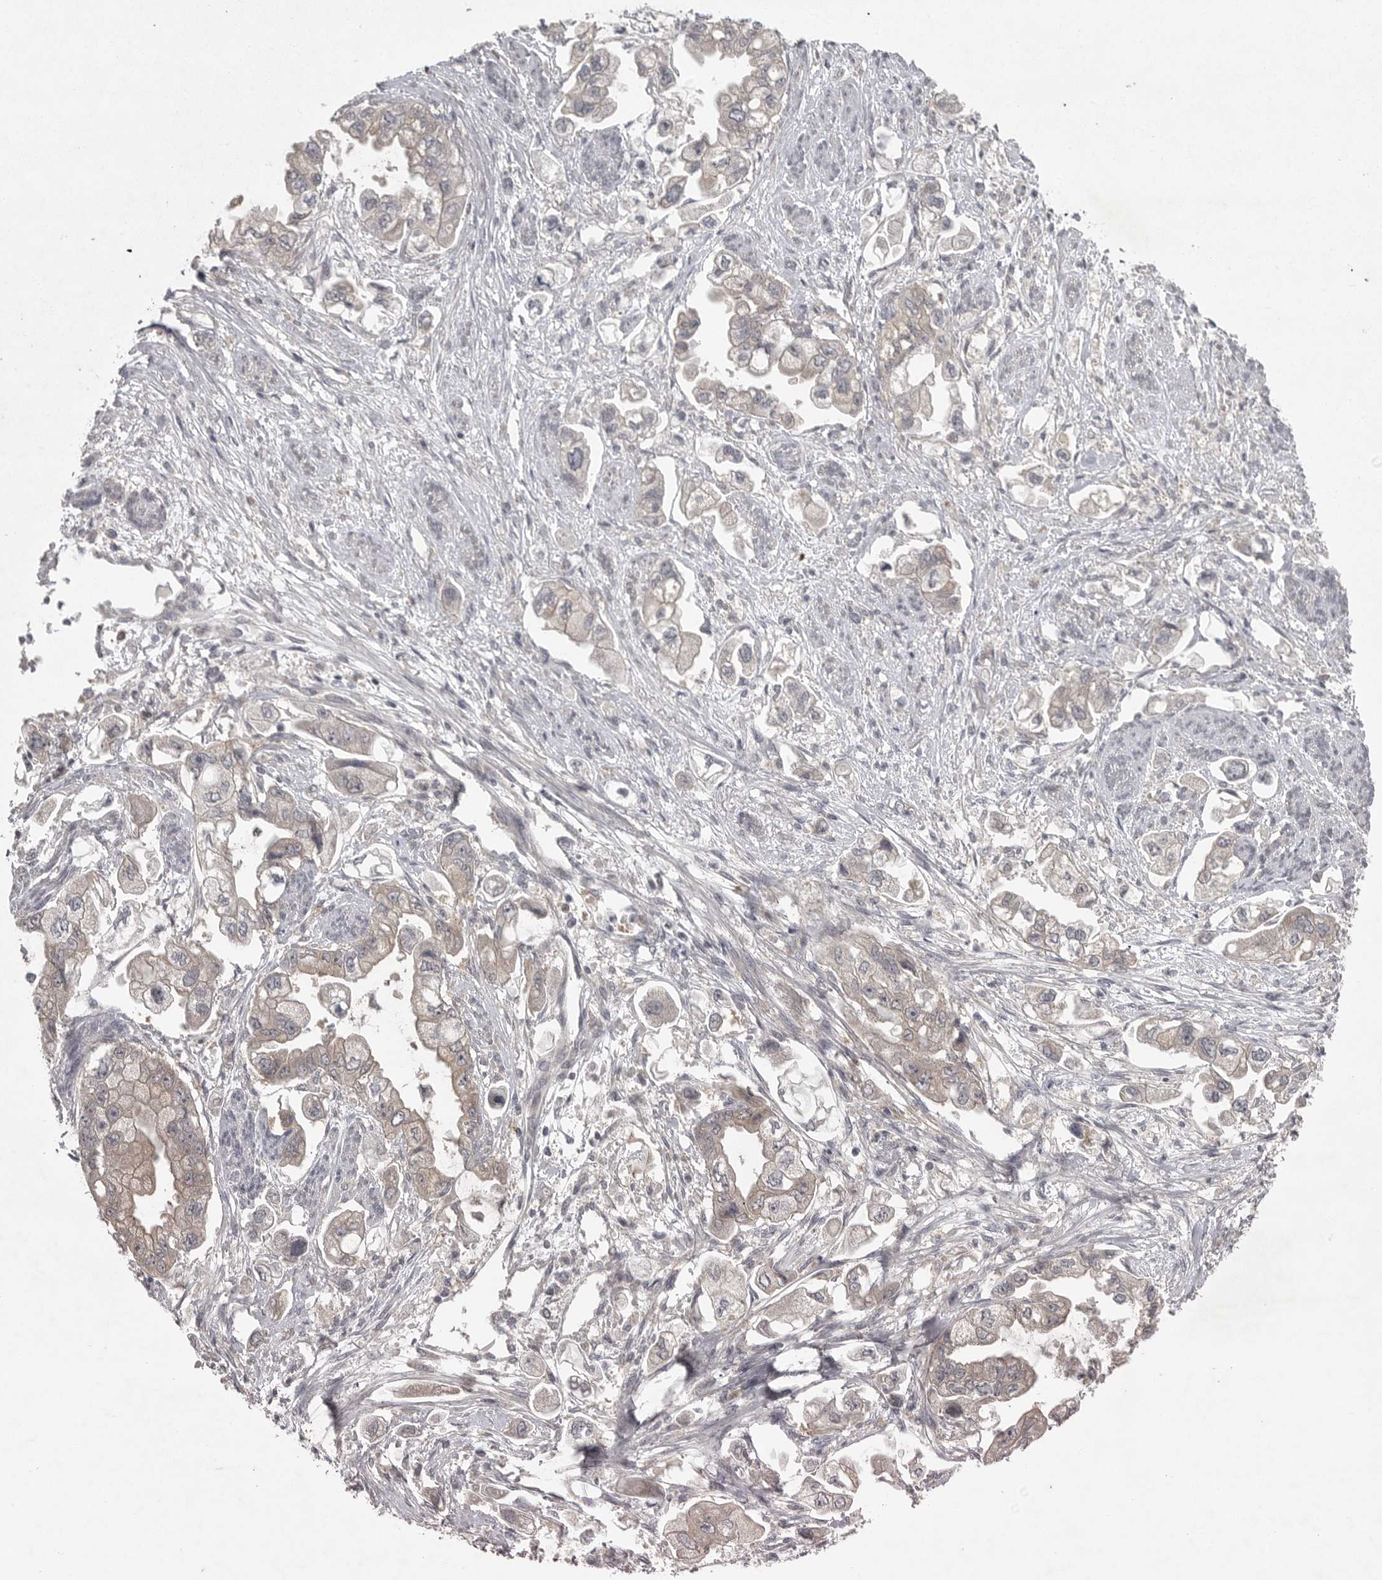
{"staining": {"intensity": "weak", "quantity": "<25%", "location": "cytoplasmic/membranous"}, "tissue": "stomach cancer", "cell_type": "Tumor cells", "image_type": "cancer", "snomed": [{"axis": "morphology", "description": "Adenocarcinoma, NOS"}, {"axis": "topography", "description": "Stomach"}], "caption": "Immunohistochemistry of human stomach adenocarcinoma shows no expression in tumor cells.", "gene": "PHF13", "patient": {"sex": "male", "age": 62}}